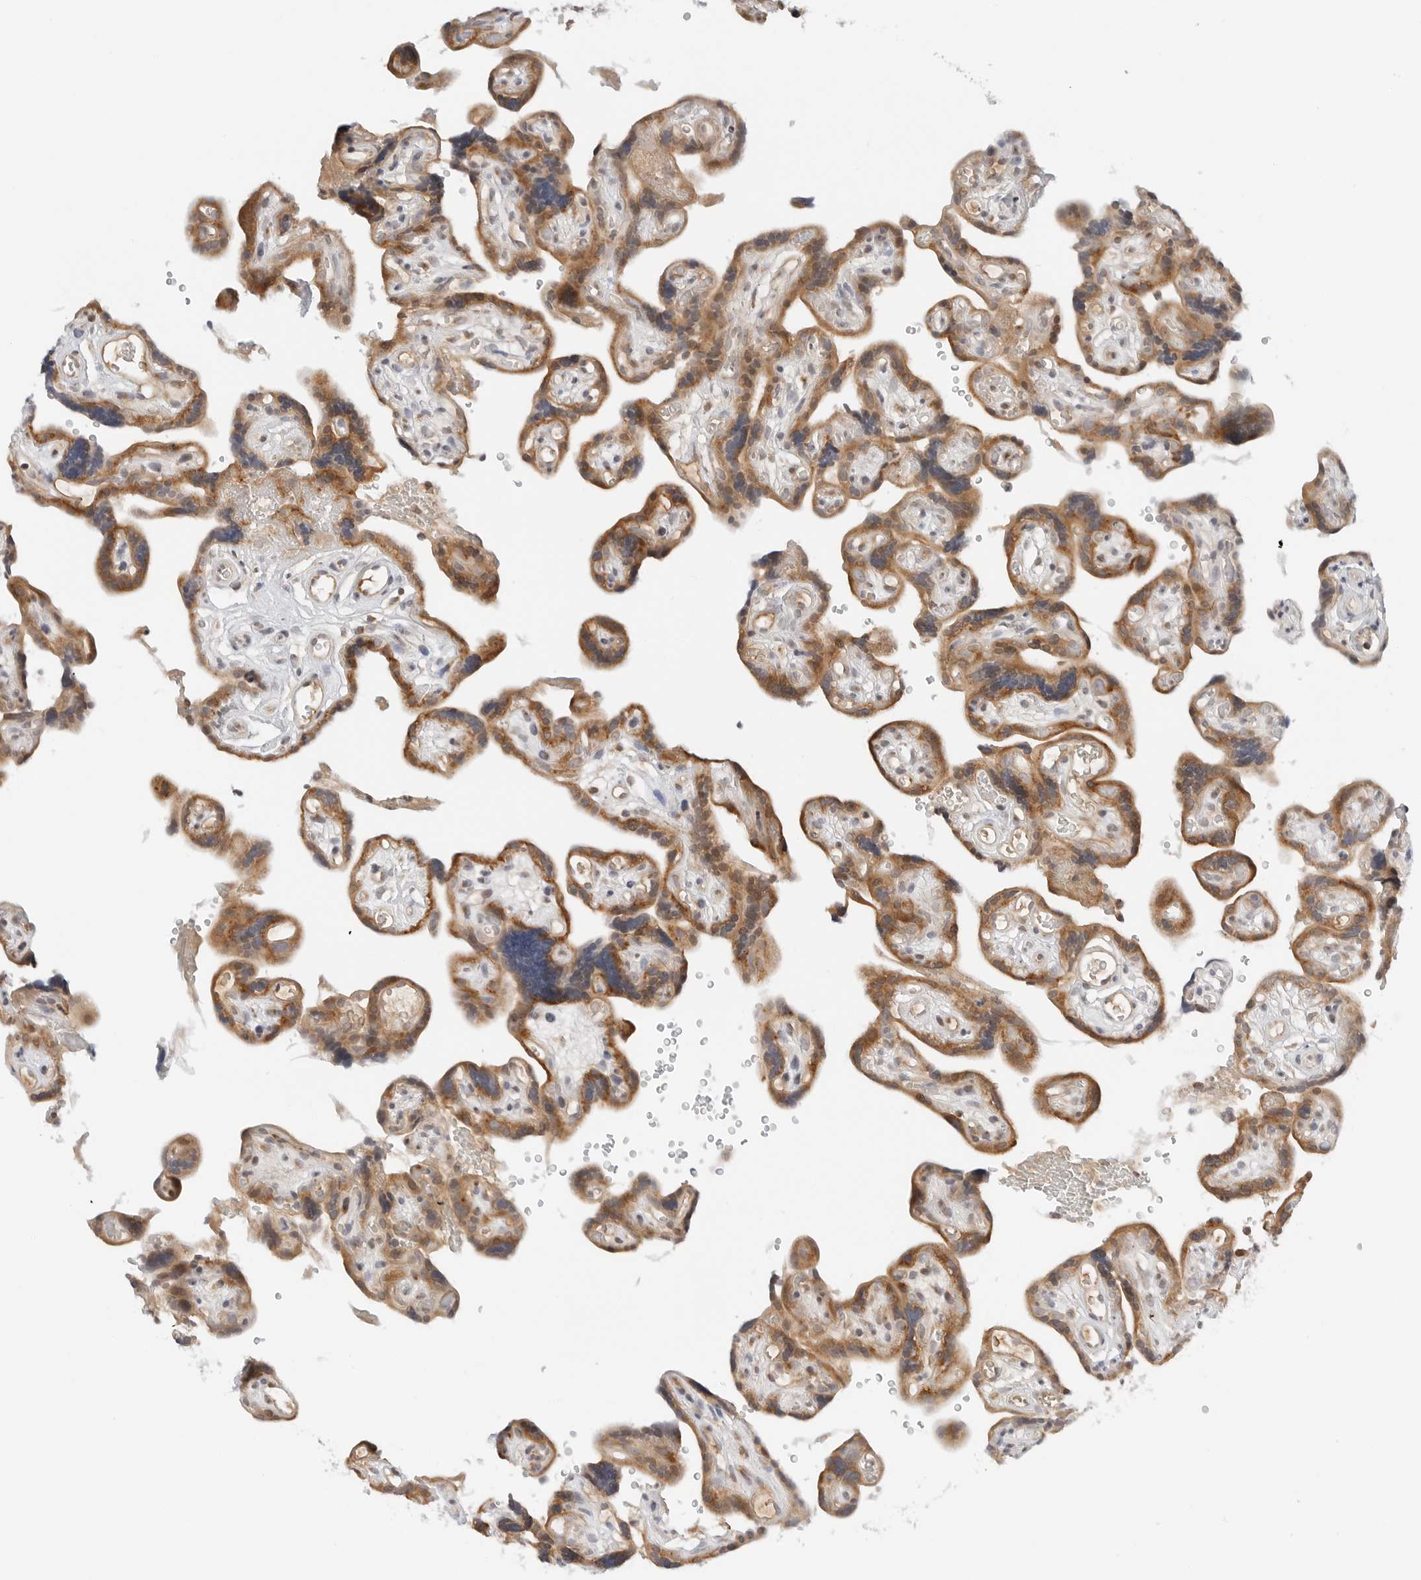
{"staining": {"intensity": "moderate", "quantity": ">75%", "location": "cytoplasmic/membranous"}, "tissue": "placenta", "cell_type": "Decidual cells", "image_type": "normal", "snomed": [{"axis": "morphology", "description": "Normal tissue, NOS"}, {"axis": "topography", "description": "Placenta"}], "caption": "DAB immunohistochemical staining of normal human placenta displays moderate cytoplasmic/membranous protein expression in approximately >75% of decidual cells.", "gene": "DYRK4", "patient": {"sex": "female", "age": 30}}